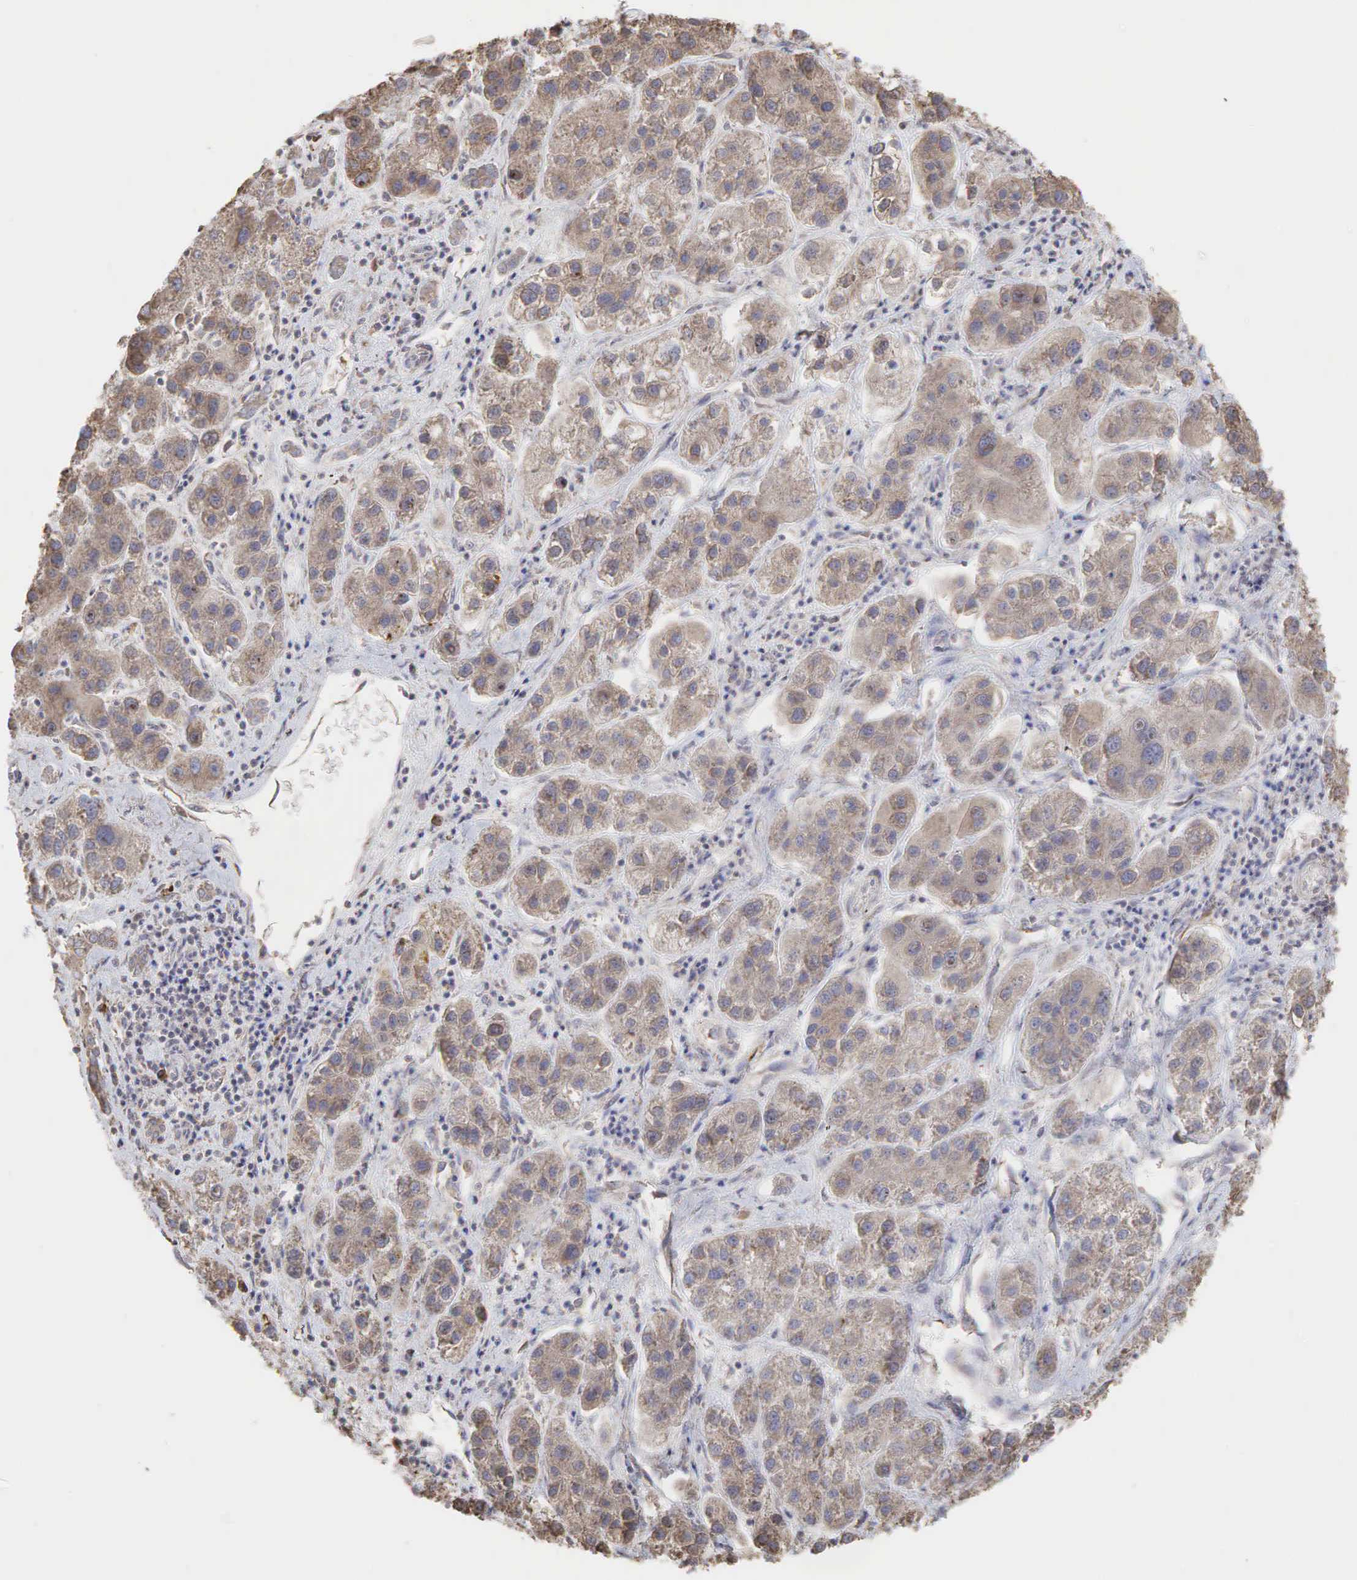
{"staining": {"intensity": "weak", "quantity": ">75%", "location": "cytoplasmic/membranous"}, "tissue": "liver cancer", "cell_type": "Tumor cells", "image_type": "cancer", "snomed": [{"axis": "morphology", "description": "Carcinoma, Hepatocellular, NOS"}, {"axis": "topography", "description": "Liver"}], "caption": "The histopathology image shows a brown stain indicating the presence of a protein in the cytoplasmic/membranous of tumor cells in liver hepatocellular carcinoma.", "gene": "PABPC5", "patient": {"sex": "female", "age": 85}}